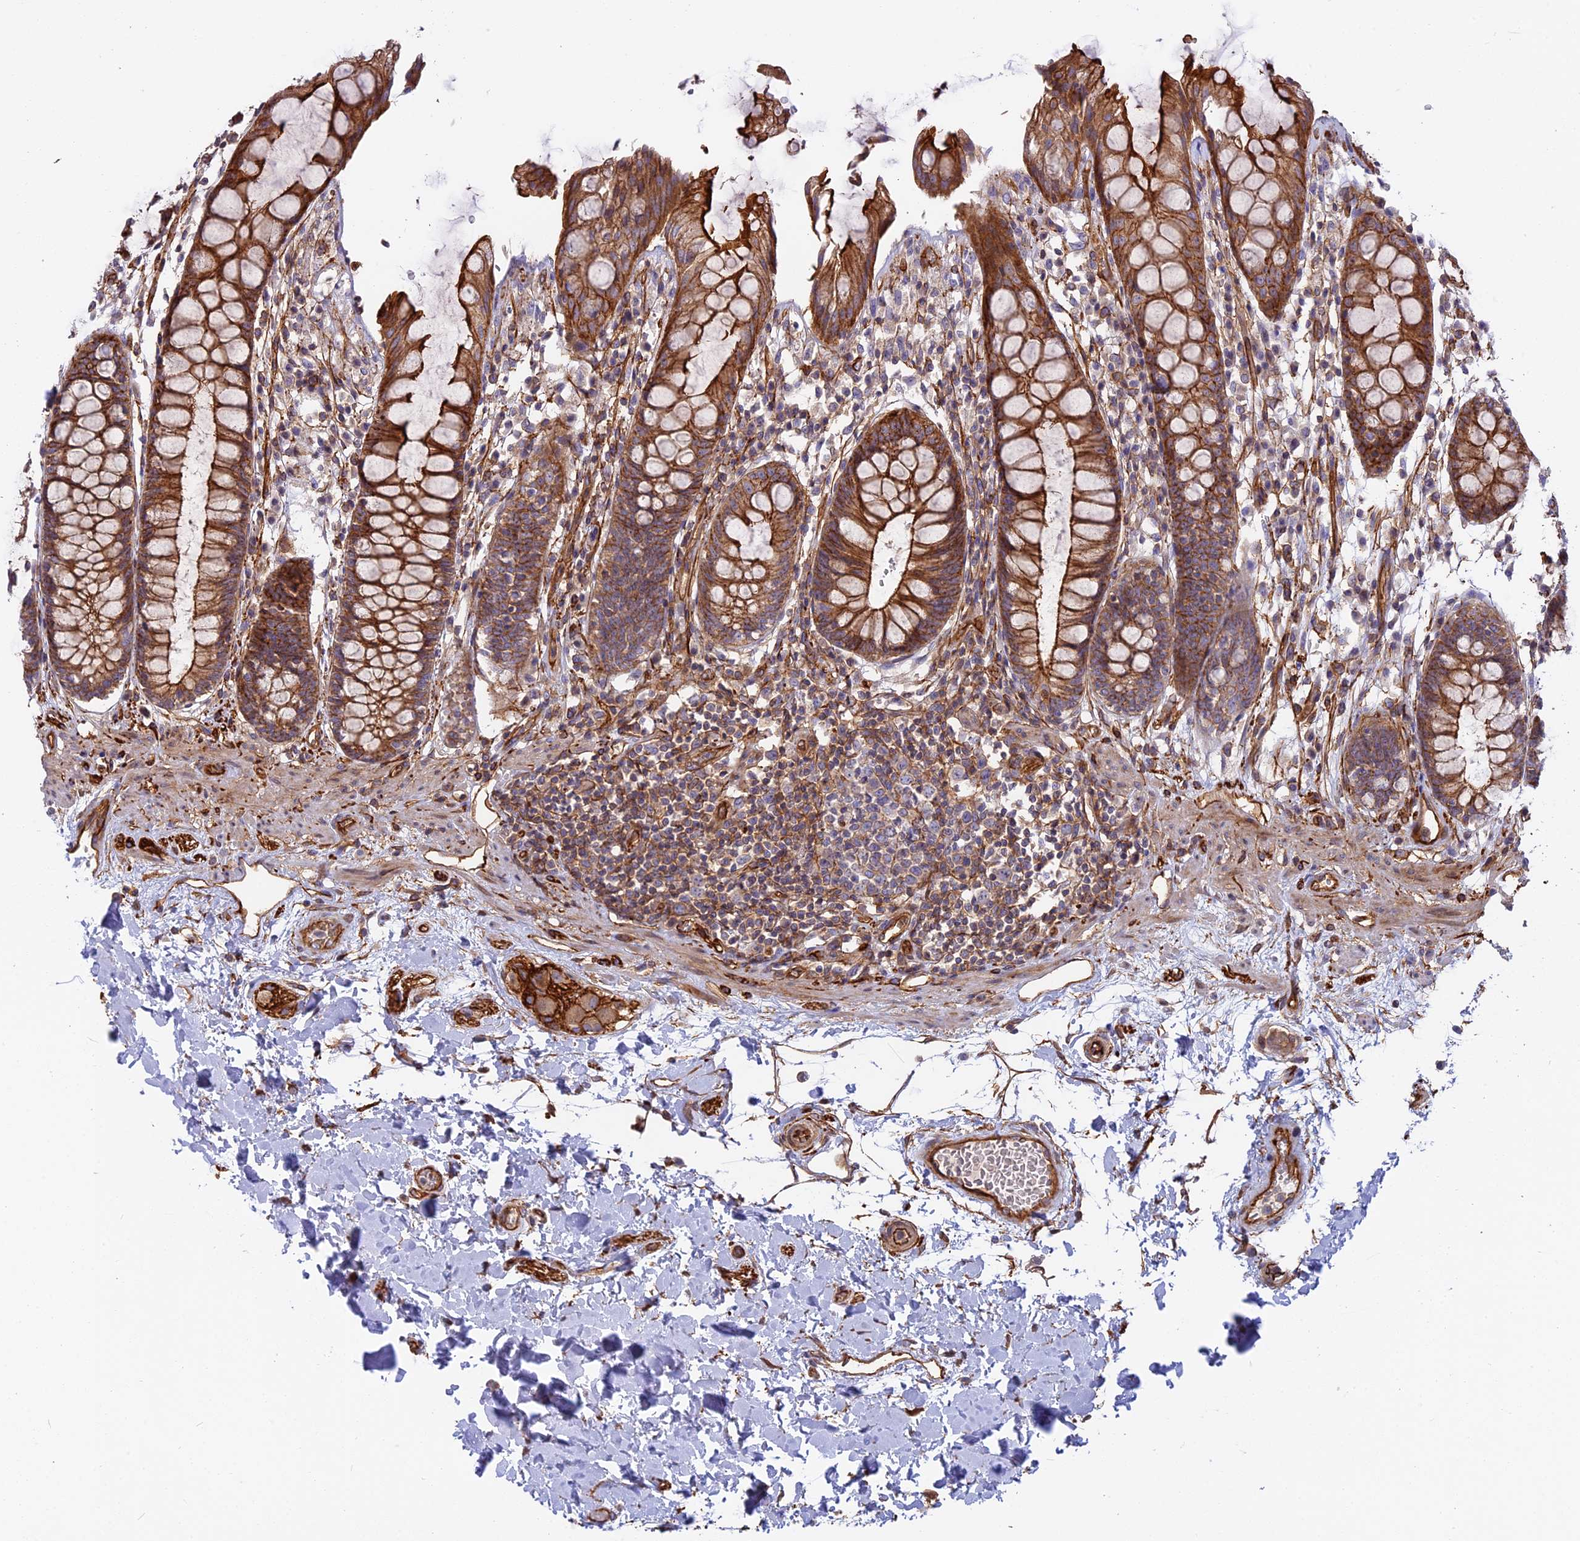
{"staining": {"intensity": "strong", "quantity": ">75%", "location": "cytoplasmic/membranous"}, "tissue": "rectum", "cell_type": "Glandular cells", "image_type": "normal", "snomed": [{"axis": "morphology", "description": "Normal tissue, NOS"}, {"axis": "topography", "description": "Rectum"}], "caption": "Normal rectum exhibits strong cytoplasmic/membranous staining in approximately >75% of glandular cells, visualized by immunohistochemistry.", "gene": "CNBD2", "patient": {"sex": "male", "age": 64}}